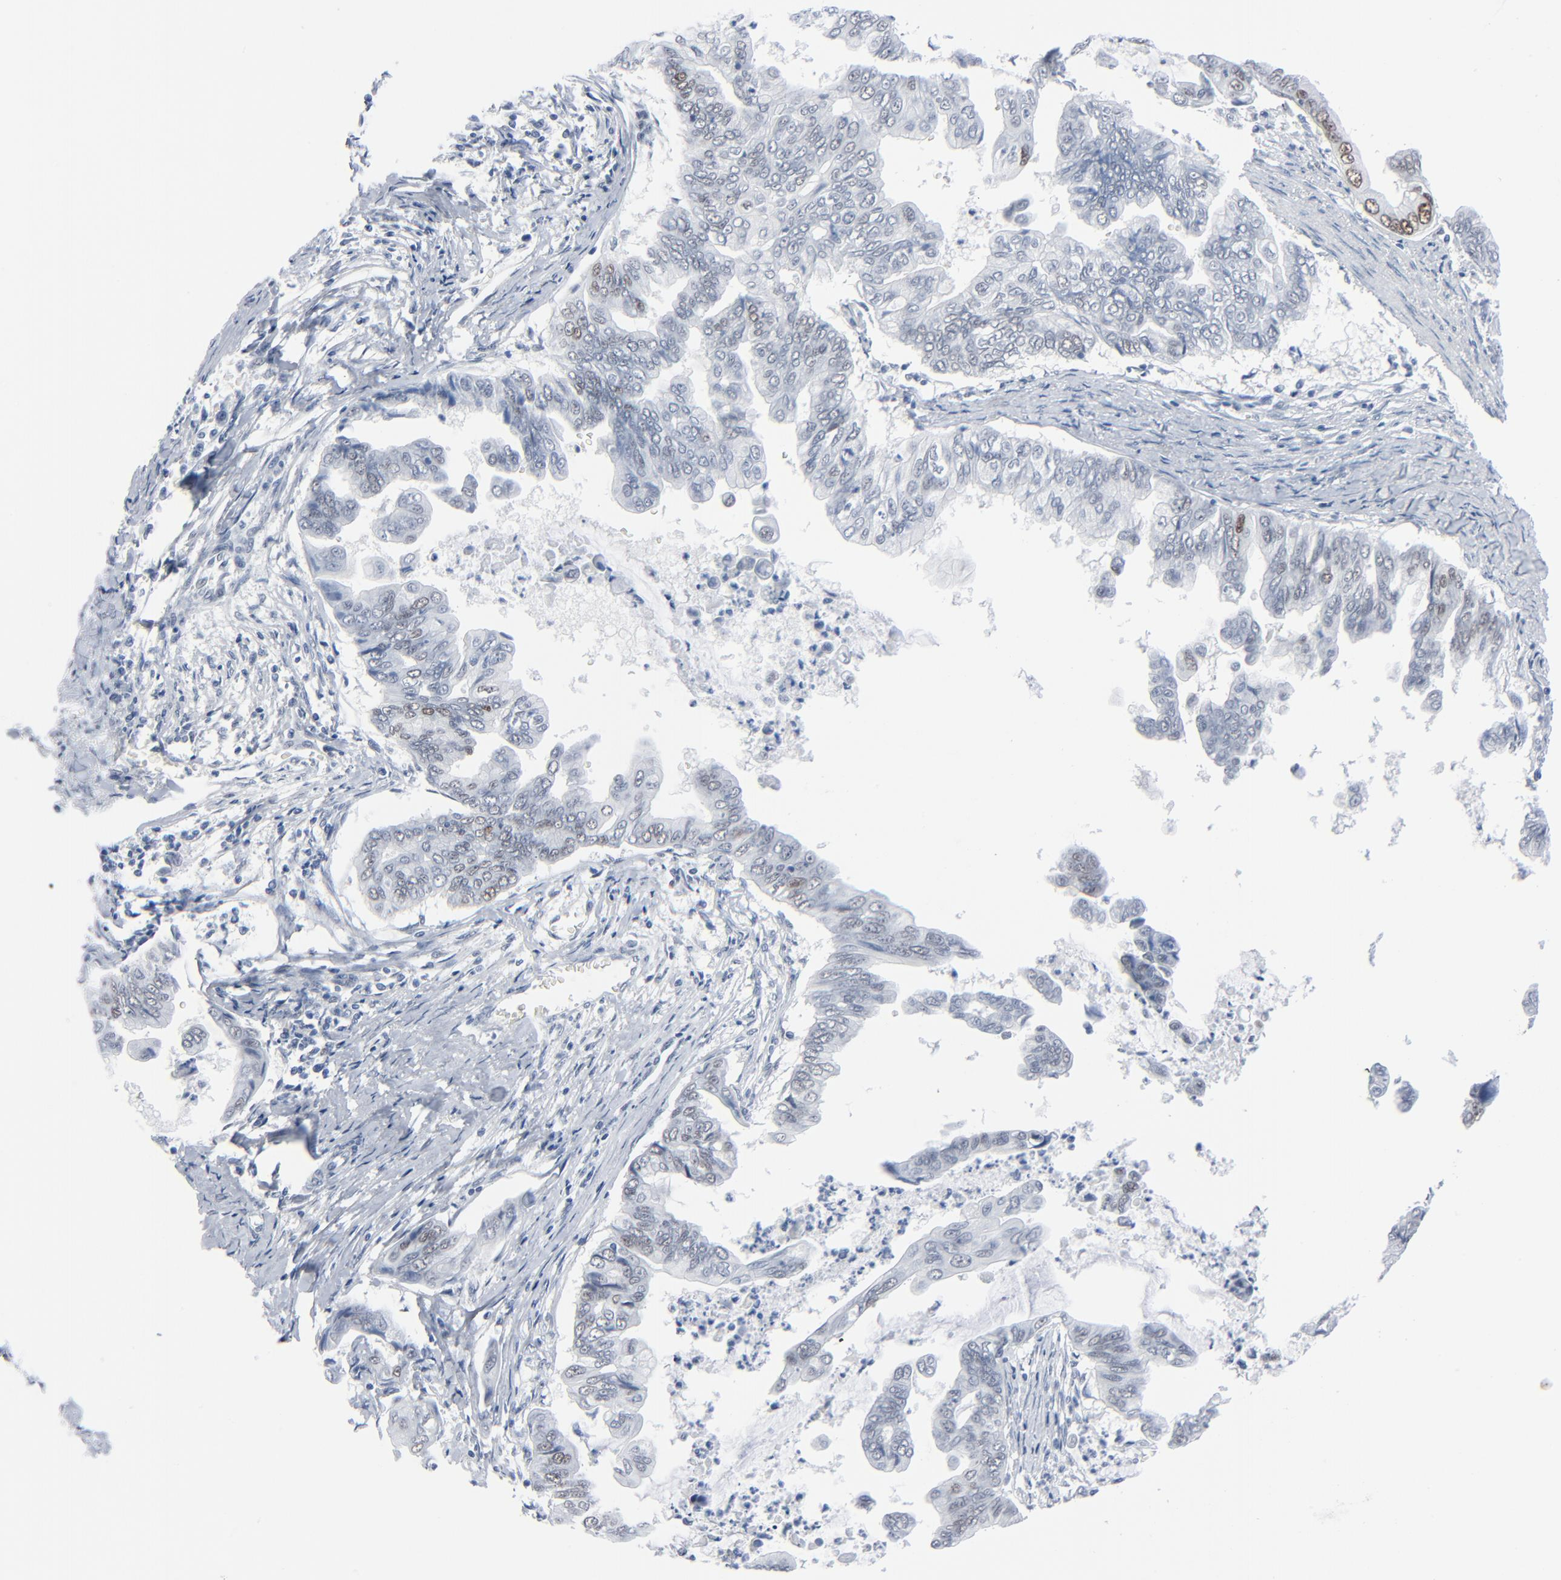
{"staining": {"intensity": "weak", "quantity": "<25%", "location": "nuclear"}, "tissue": "stomach cancer", "cell_type": "Tumor cells", "image_type": "cancer", "snomed": [{"axis": "morphology", "description": "Adenocarcinoma, NOS"}, {"axis": "topography", "description": "Stomach, upper"}], "caption": "Photomicrograph shows no protein positivity in tumor cells of stomach cancer (adenocarcinoma) tissue.", "gene": "SIRT1", "patient": {"sex": "male", "age": 80}}